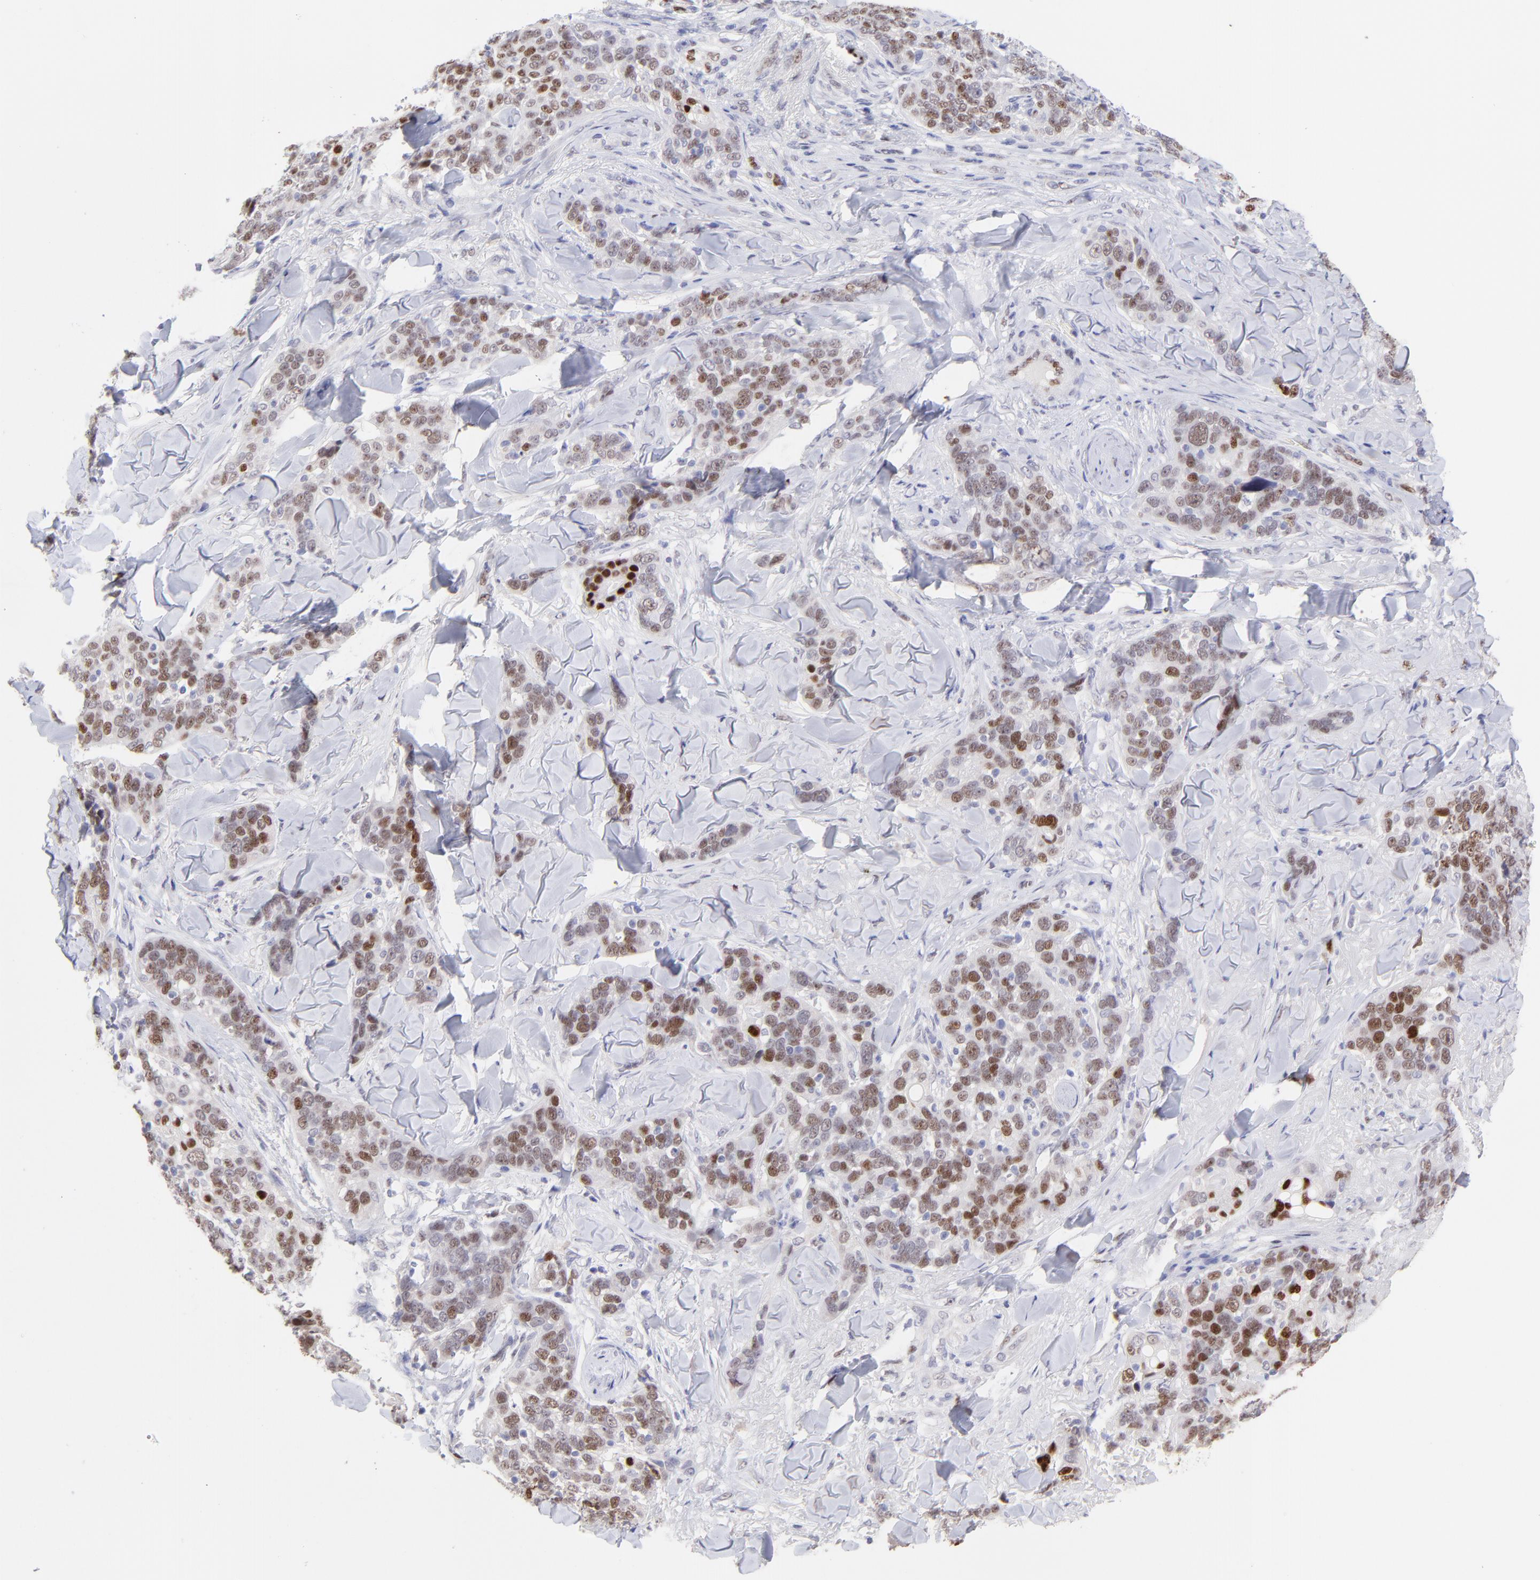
{"staining": {"intensity": "moderate", "quantity": "25%-75%", "location": "nuclear"}, "tissue": "skin cancer", "cell_type": "Tumor cells", "image_type": "cancer", "snomed": [{"axis": "morphology", "description": "Normal tissue, NOS"}, {"axis": "morphology", "description": "Squamous cell carcinoma, NOS"}, {"axis": "topography", "description": "Skin"}], "caption": "Skin squamous cell carcinoma tissue demonstrates moderate nuclear positivity in about 25%-75% of tumor cells, visualized by immunohistochemistry. The protein of interest is shown in brown color, while the nuclei are stained blue.", "gene": "KLF4", "patient": {"sex": "female", "age": 83}}